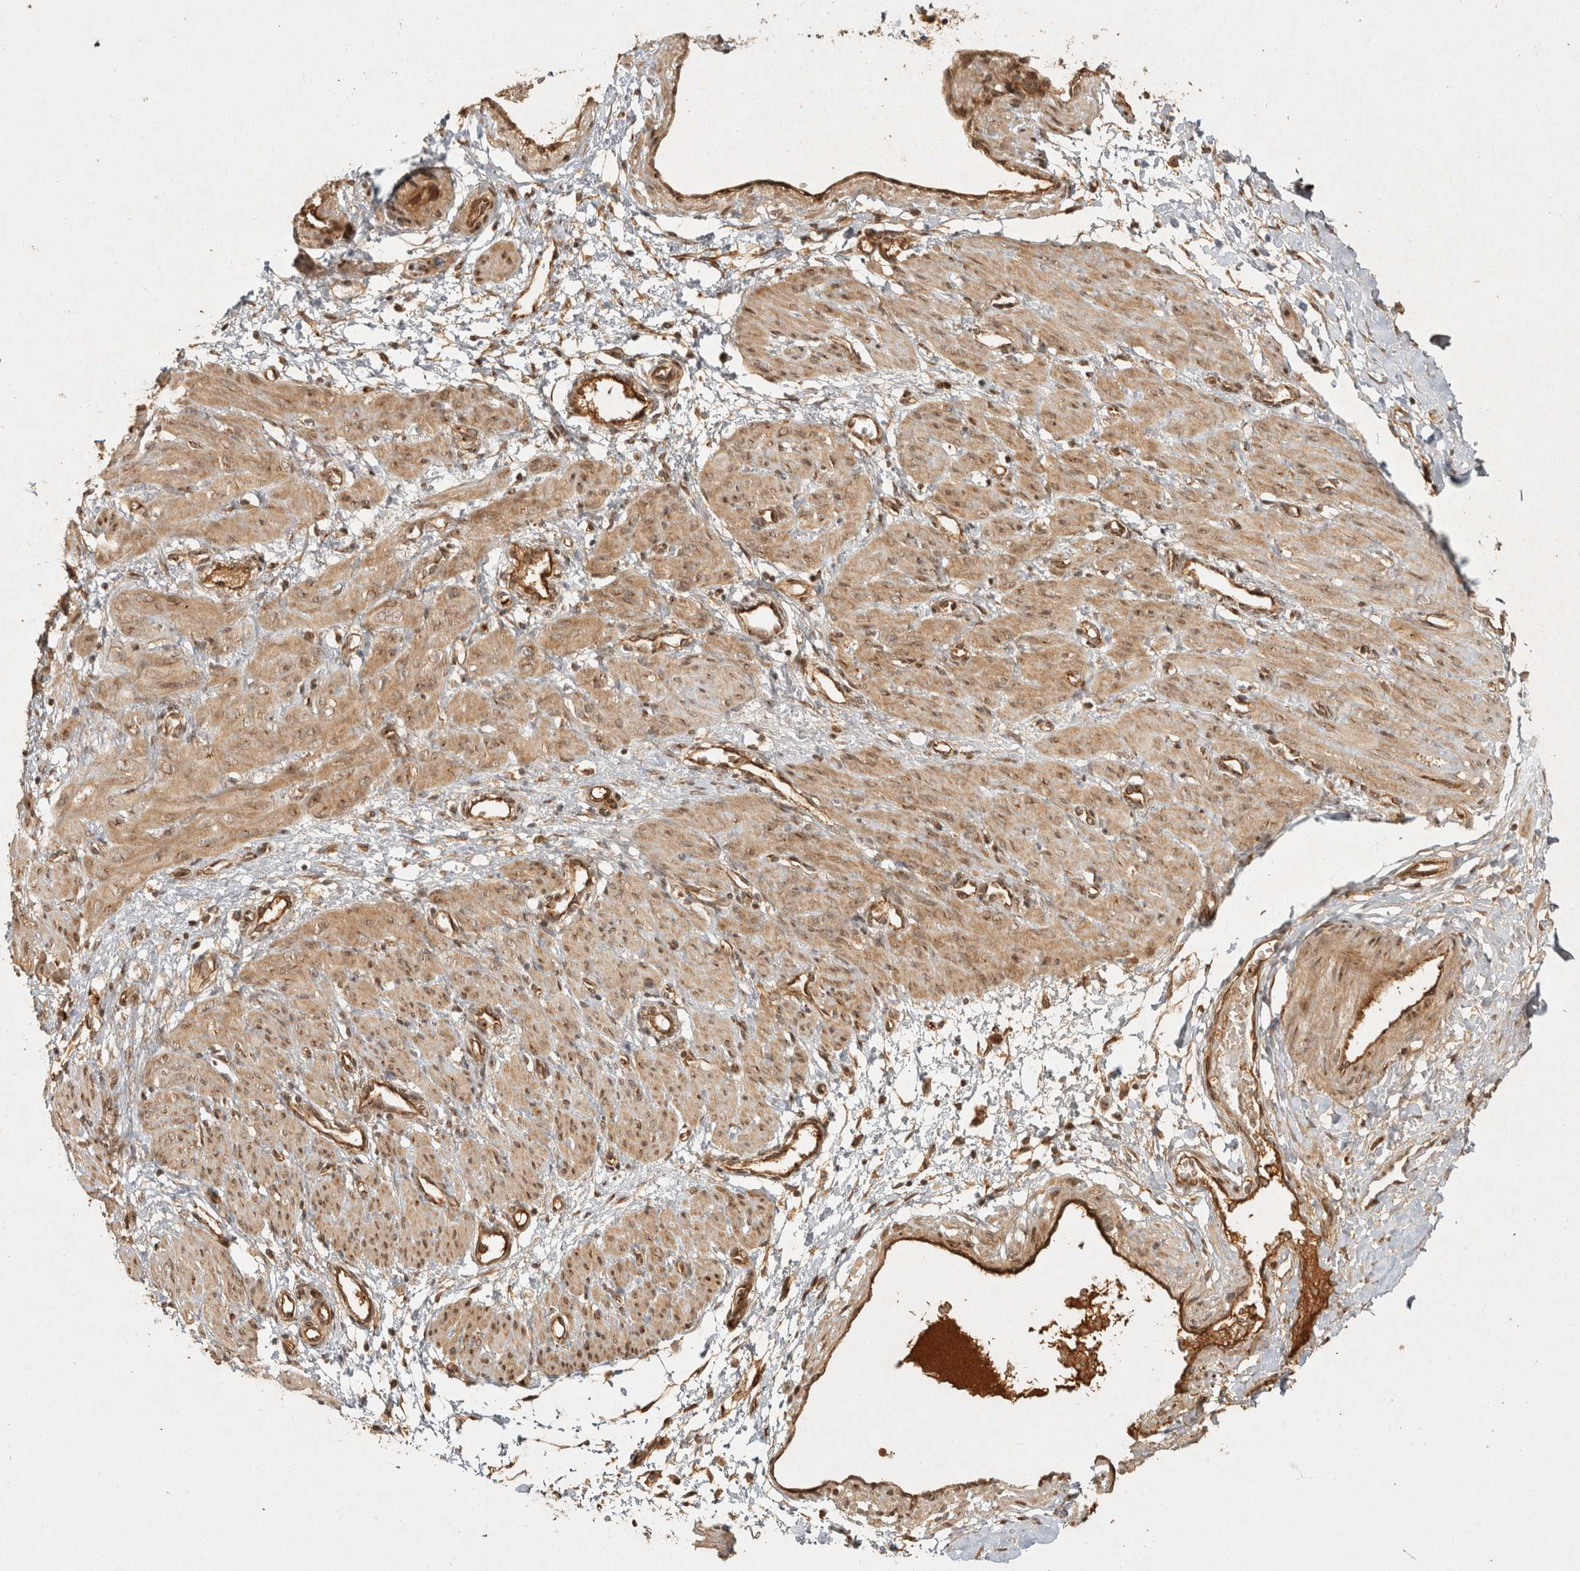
{"staining": {"intensity": "moderate", "quantity": ">75%", "location": "cytoplasmic/membranous"}, "tissue": "smooth muscle", "cell_type": "Smooth muscle cells", "image_type": "normal", "snomed": [{"axis": "morphology", "description": "Normal tissue, NOS"}, {"axis": "topography", "description": "Endometrium"}], "caption": "IHC histopathology image of benign human smooth muscle stained for a protein (brown), which displays medium levels of moderate cytoplasmic/membranous expression in about >75% of smooth muscle cells.", "gene": "CAMSAP2", "patient": {"sex": "female", "age": 33}}